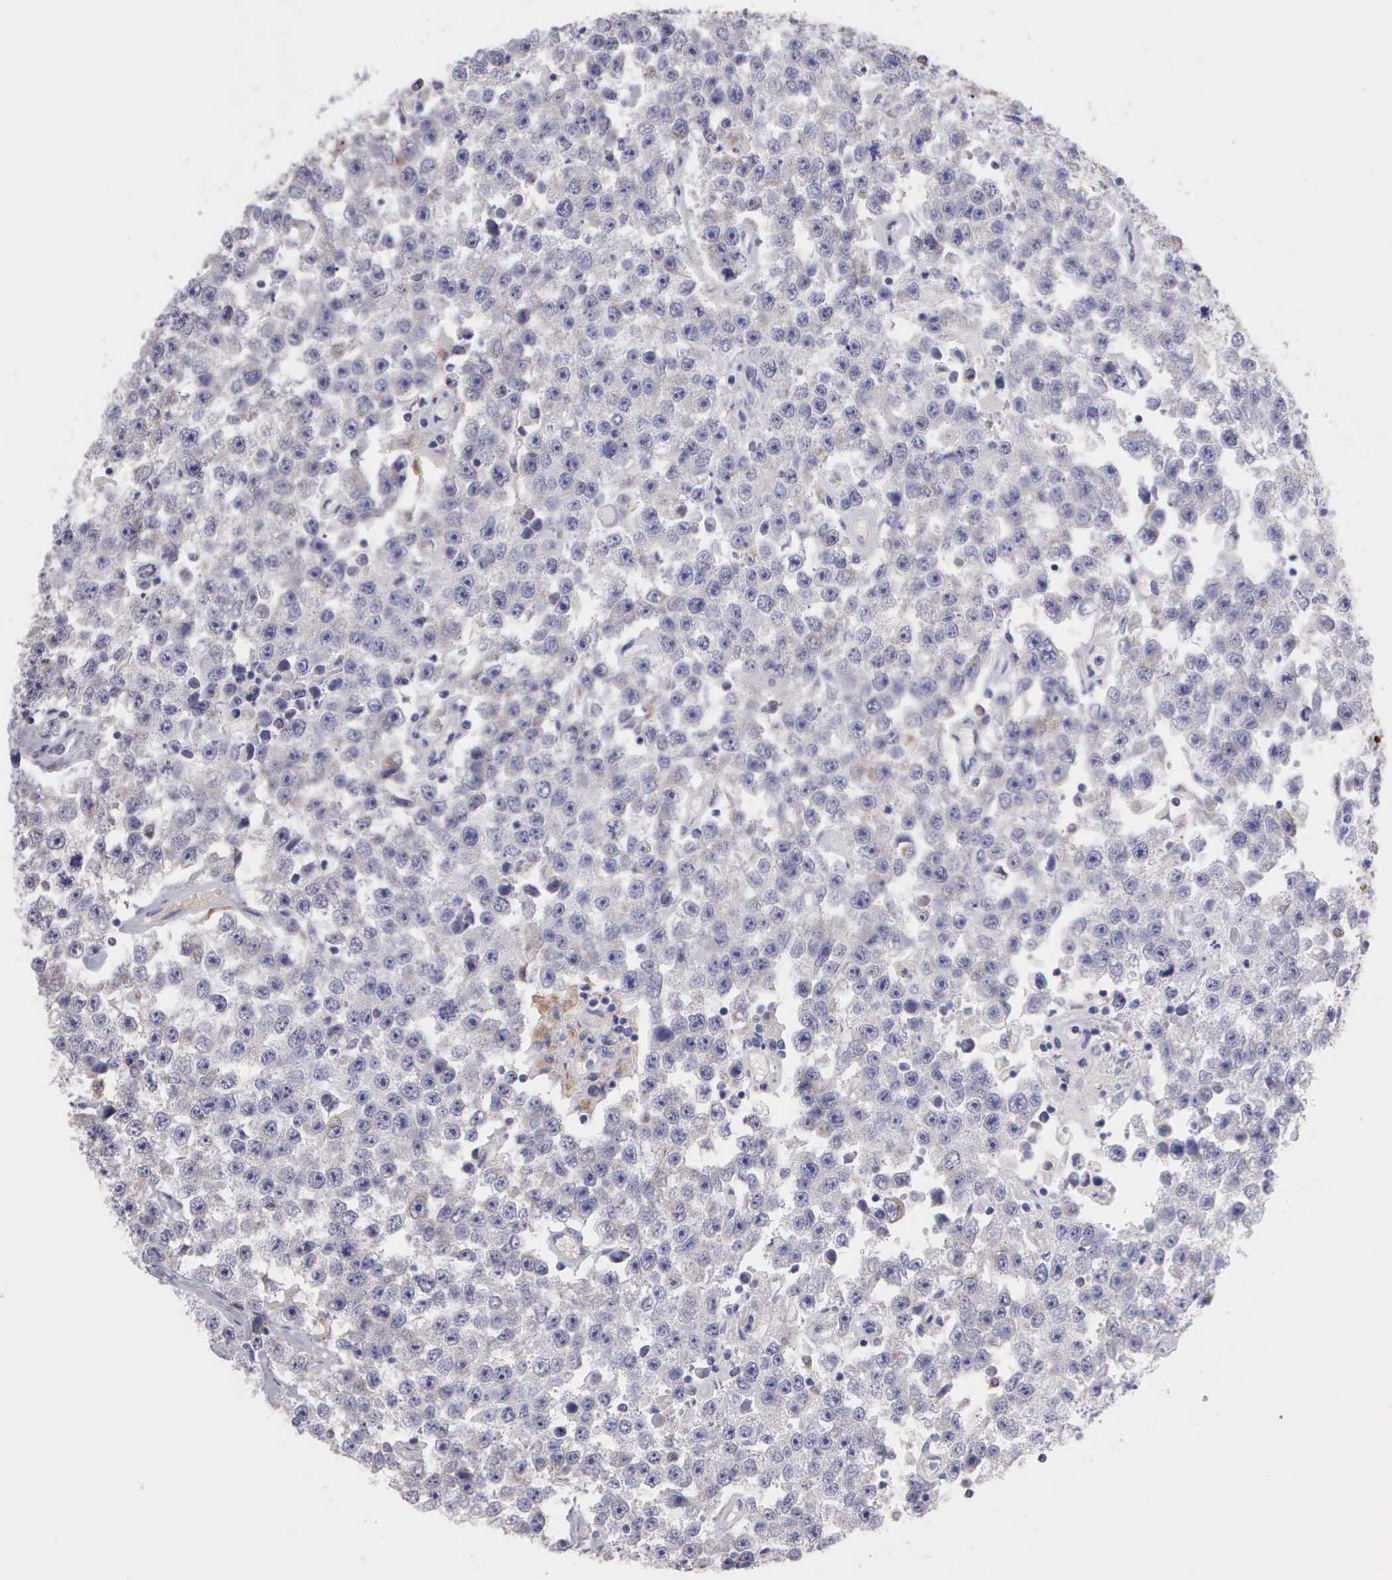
{"staining": {"intensity": "weak", "quantity": "<25%", "location": "cytoplasmic/membranous"}, "tissue": "testis cancer", "cell_type": "Tumor cells", "image_type": "cancer", "snomed": [{"axis": "morphology", "description": "Seminoma, NOS"}, {"axis": "topography", "description": "Testis"}], "caption": "DAB (3,3'-diaminobenzidine) immunohistochemical staining of seminoma (testis) displays no significant positivity in tumor cells.", "gene": "TYRP1", "patient": {"sex": "male", "age": 52}}